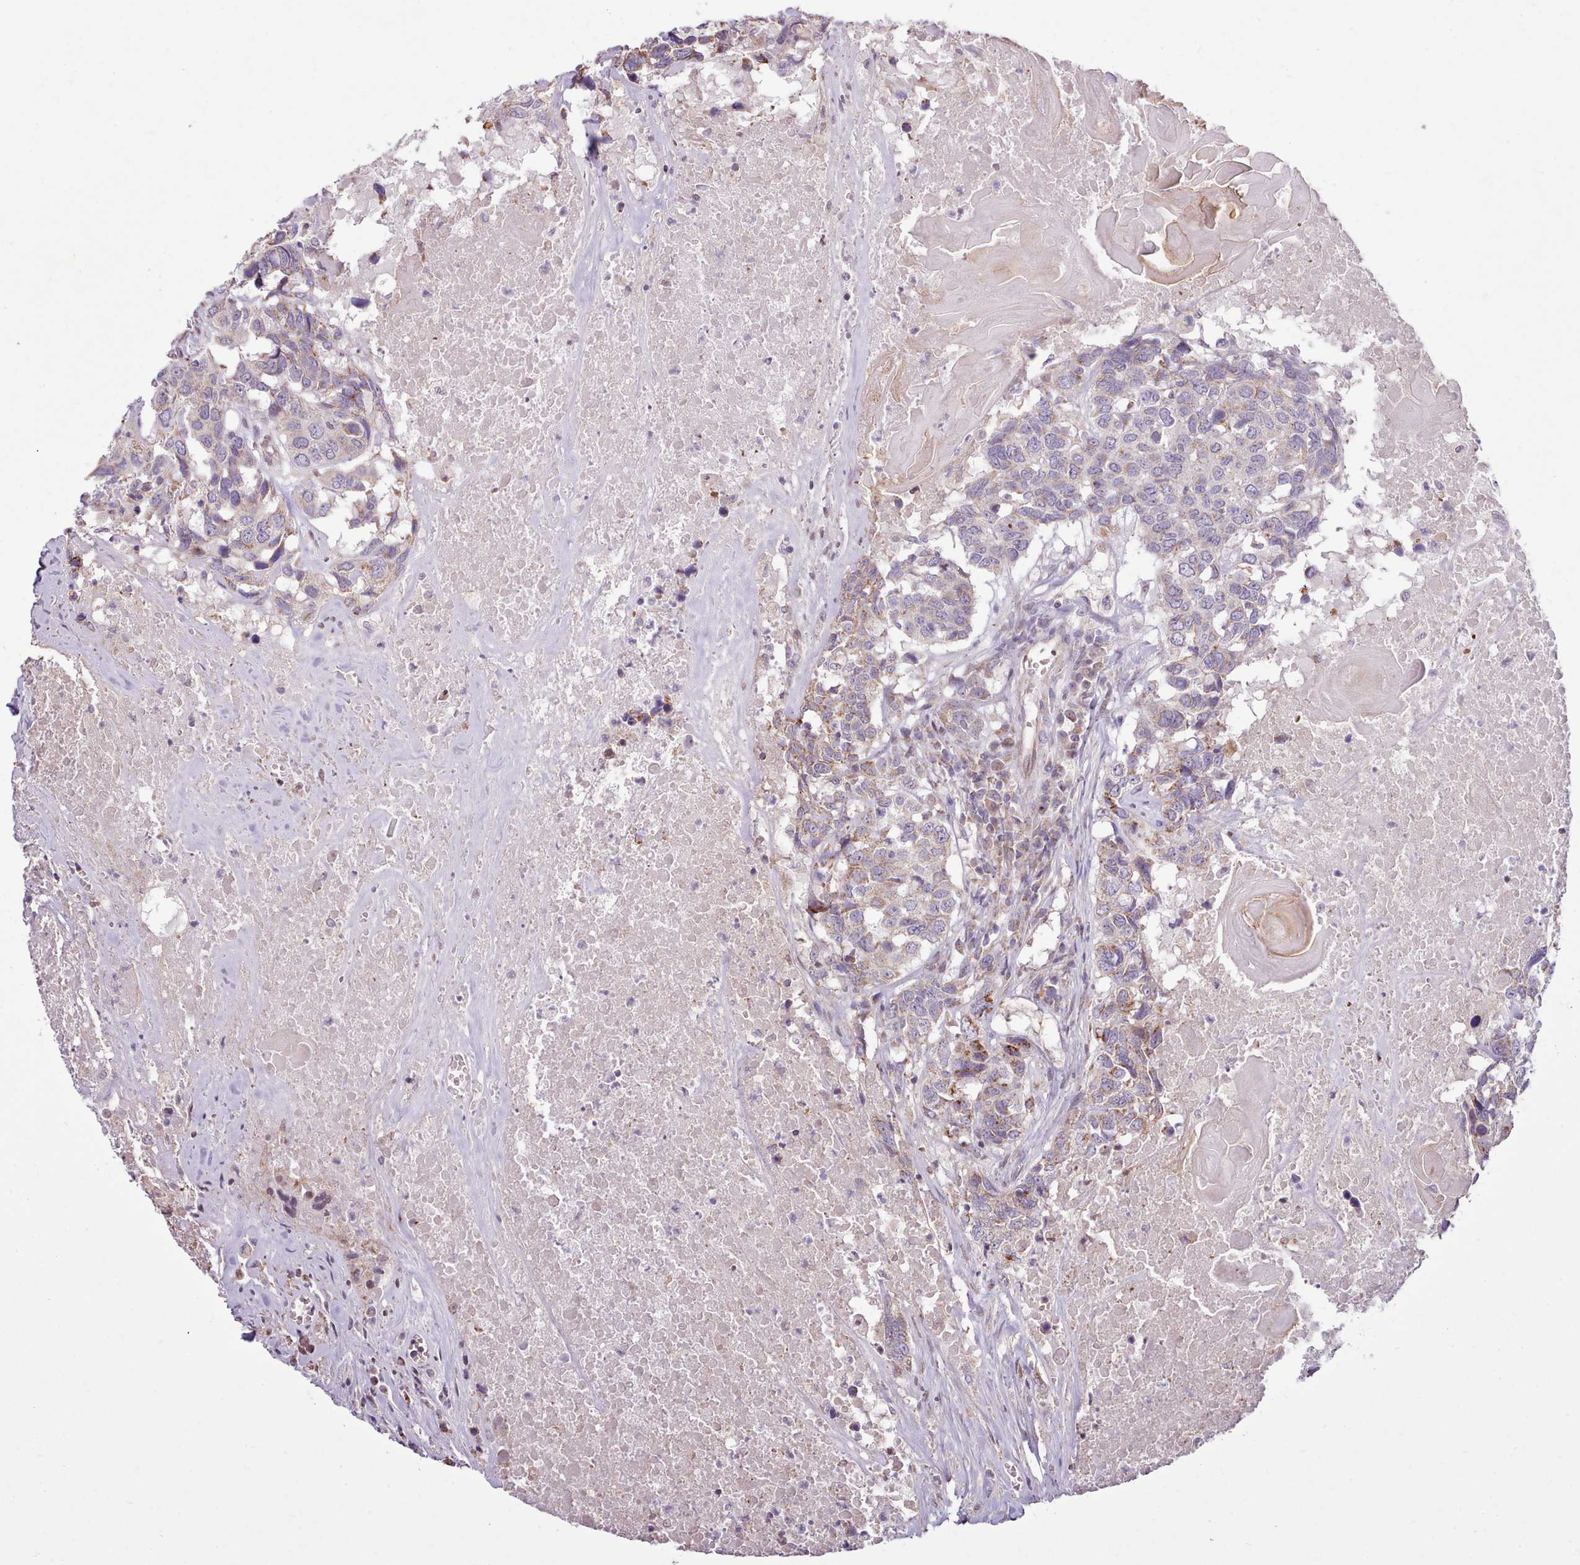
{"staining": {"intensity": "weak", "quantity": "25%-75%", "location": "cytoplasmic/membranous"}, "tissue": "head and neck cancer", "cell_type": "Tumor cells", "image_type": "cancer", "snomed": [{"axis": "morphology", "description": "Squamous cell carcinoma, NOS"}, {"axis": "topography", "description": "Head-Neck"}], "caption": "Tumor cells show low levels of weak cytoplasmic/membranous expression in approximately 25%-75% of cells in head and neck cancer (squamous cell carcinoma). Using DAB (brown) and hematoxylin (blue) stains, captured at high magnification using brightfield microscopy.", "gene": "ARL2BP", "patient": {"sex": "male", "age": 66}}